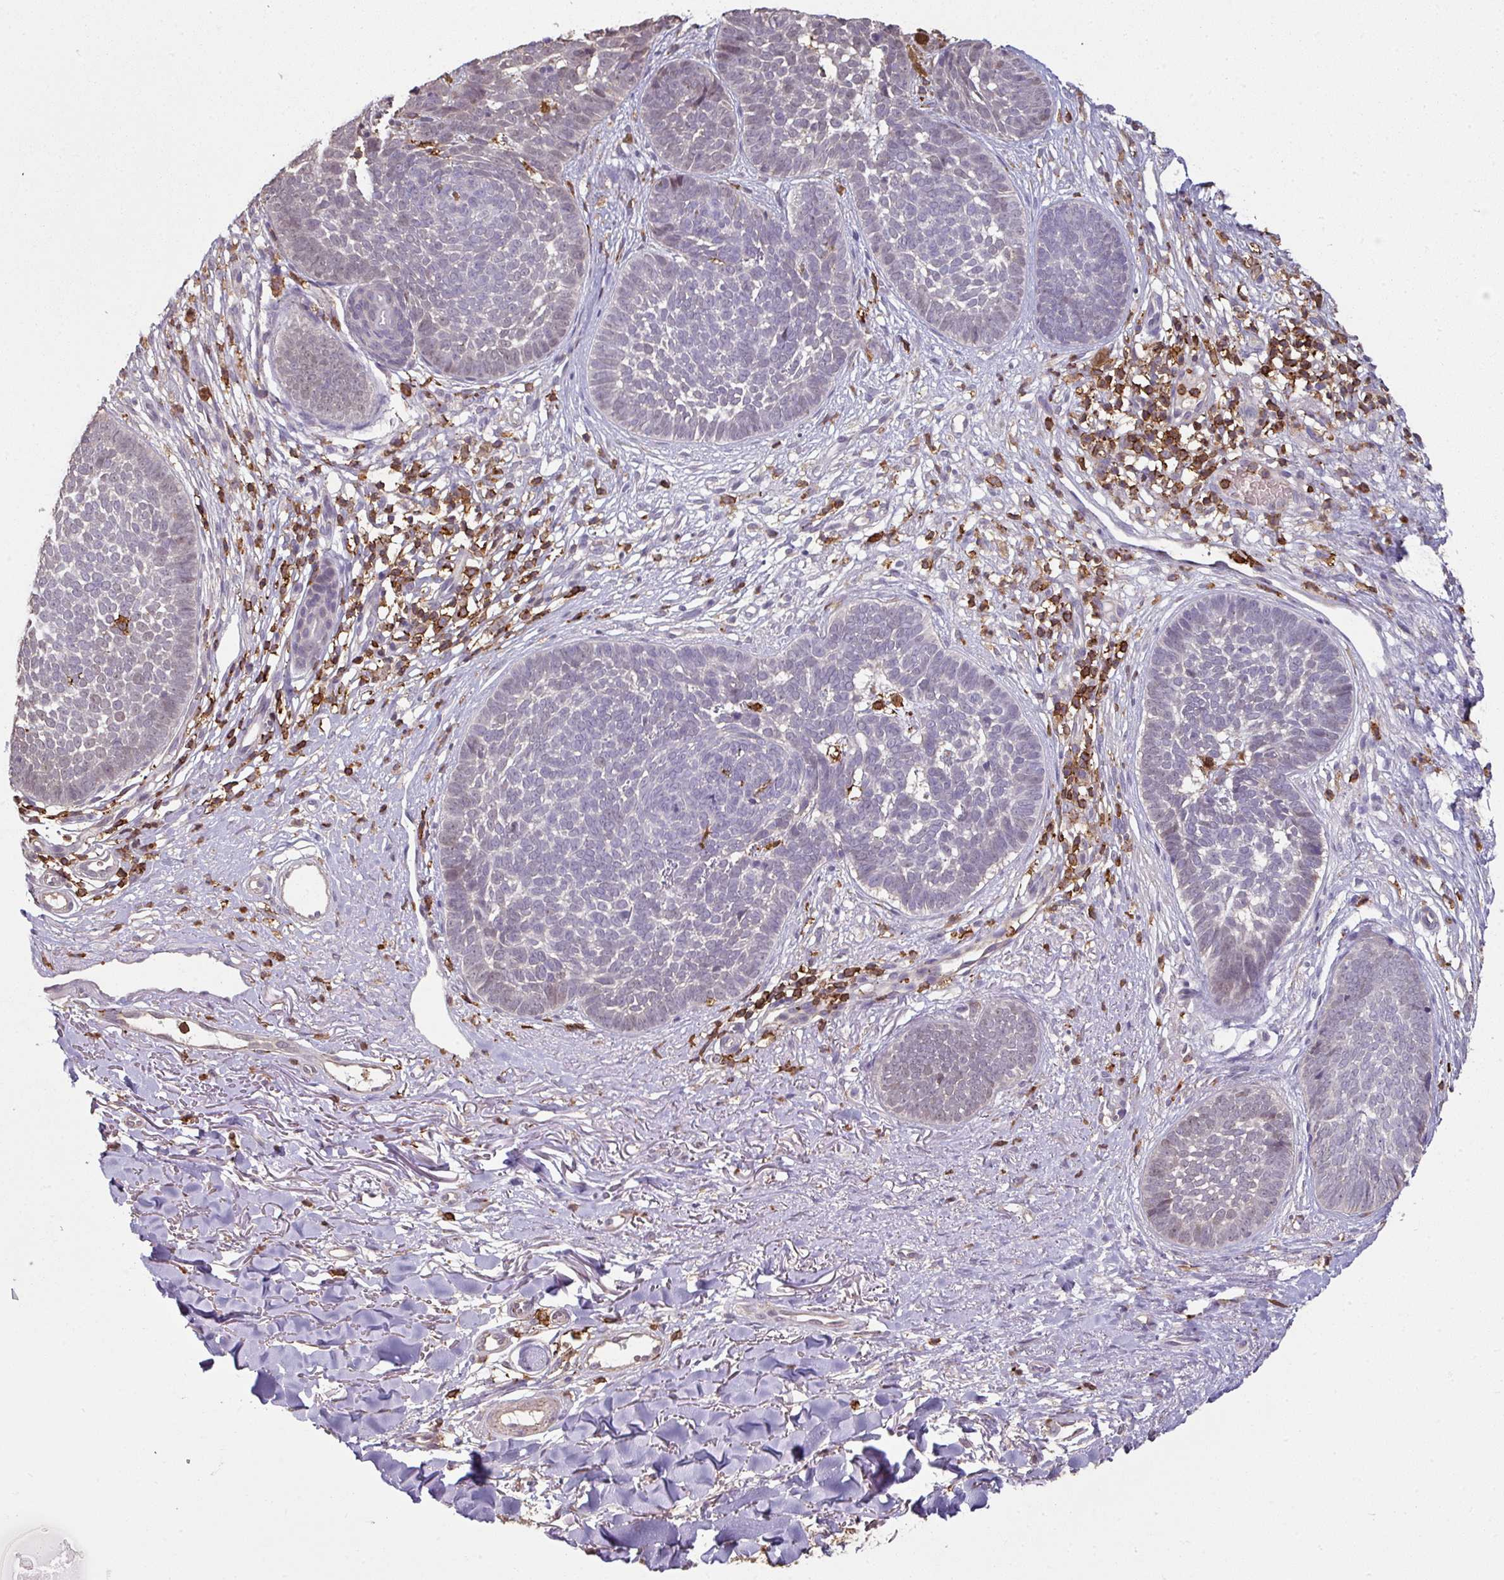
{"staining": {"intensity": "negative", "quantity": "none", "location": "none"}, "tissue": "skin cancer", "cell_type": "Tumor cells", "image_type": "cancer", "snomed": [{"axis": "morphology", "description": "Basal cell carcinoma"}, {"axis": "topography", "description": "Skin"}, {"axis": "topography", "description": "Skin of neck"}, {"axis": "topography", "description": "Skin of shoulder"}, {"axis": "topography", "description": "Skin of back"}], "caption": "DAB immunohistochemical staining of human skin basal cell carcinoma demonstrates no significant positivity in tumor cells.", "gene": "OLFML2B", "patient": {"sex": "male", "age": 80}}